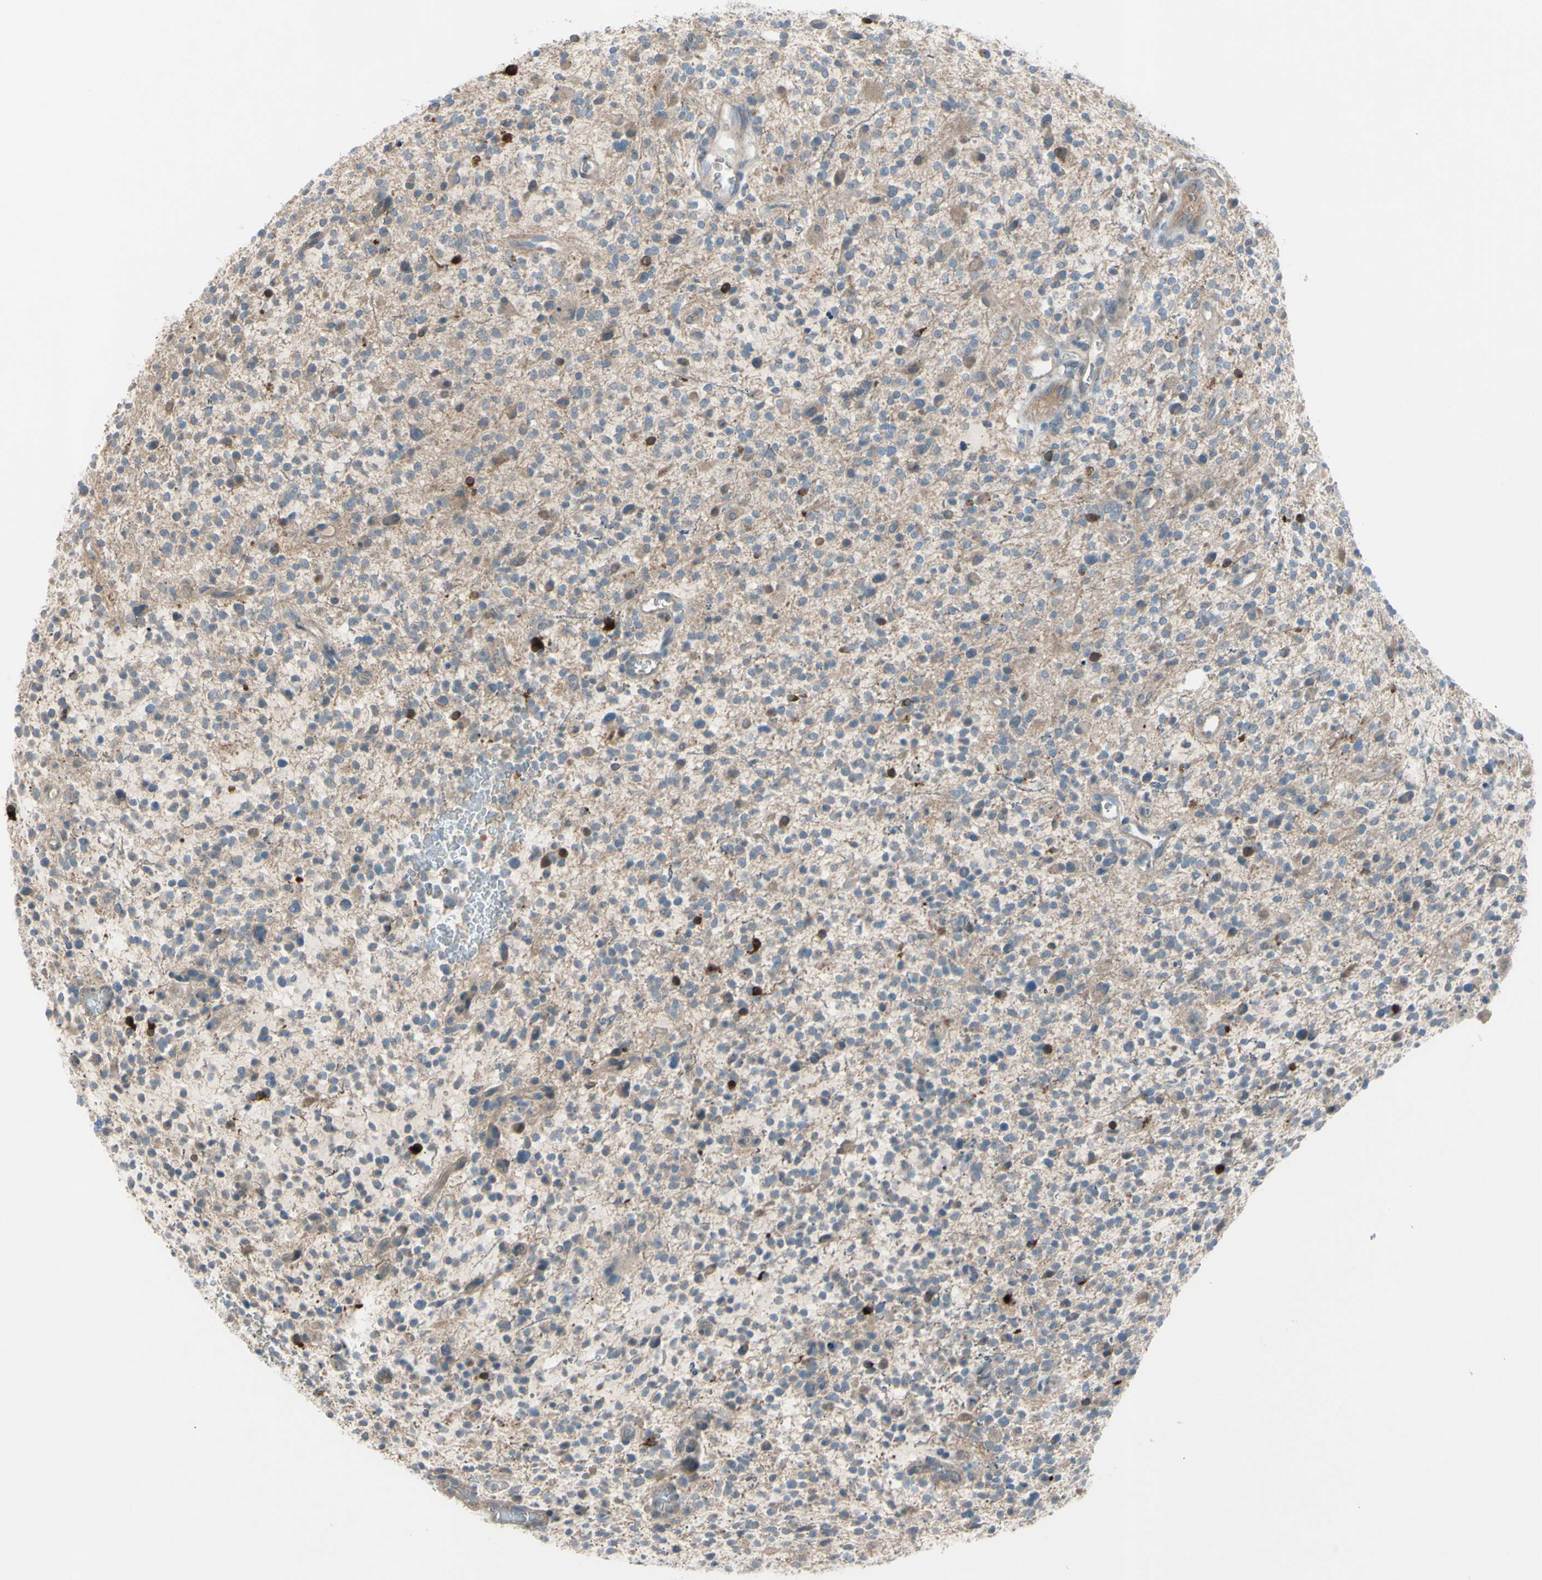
{"staining": {"intensity": "weak", "quantity": "25%-75%", "location": "cytoplasmic/membranous"}, "tissue": "glioma", "cell_type": "Tumor cells", "image_type": "cancer", "snomed": [{"axis": "morphology", "description": "Glioma, malignant, High grade"}, {"axis": "topography", "description": "Brain"}], "caption": "High-power microscopy captured an immunohistochemistry (IHC) micrograph of glioma, revealing weak cytoplasmic/membranous expression in approximately 25%-75% of tumor cells. Using DAB (brown) and hematoxylin (blue) stains, captured at high magnification using brightfield microscopy.", "gene": "AFP", "patient": {"sex": "male", "age": 48}}